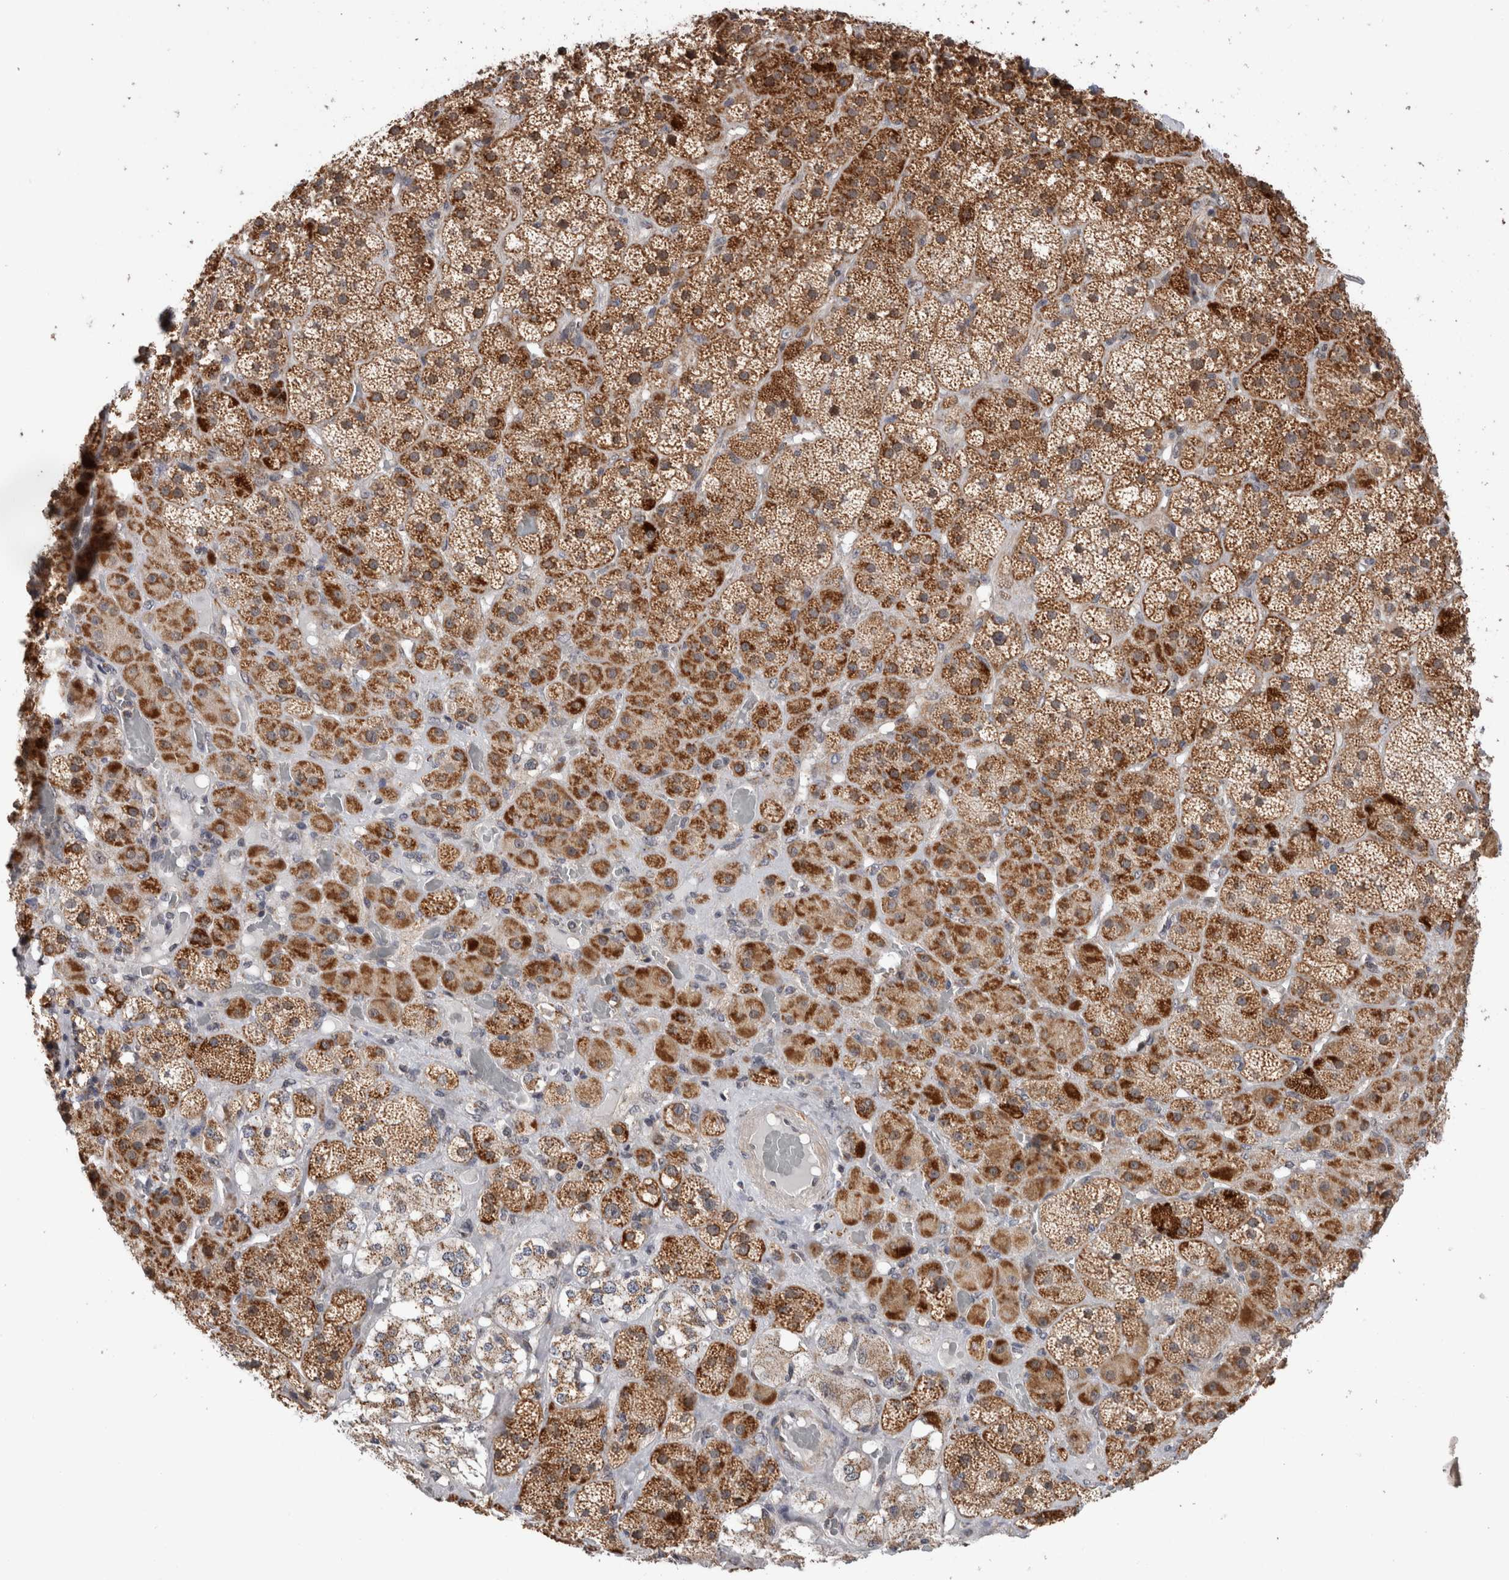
{"staining": {"intensity": "strong", "quantity": ">75%", "location": "cytoplasmic/membranous"}, "tissue": "adrenal gland", "cell_type": "Glandular cells", "image_type": "normal", "snomed": [{"axis": "morphology", "description": "Normal tissue, NOS"}, {"axis": "topography", "description": "Adrenal gland"}], "caption": "Immunohistochemistry of benign adrenal gland demonstrates high levels of strong cytoplasmic/membranous expression in about >75% of glandular cells.", "gene": "MRPL37", "patient": {"sex": "male", "age": 57}}